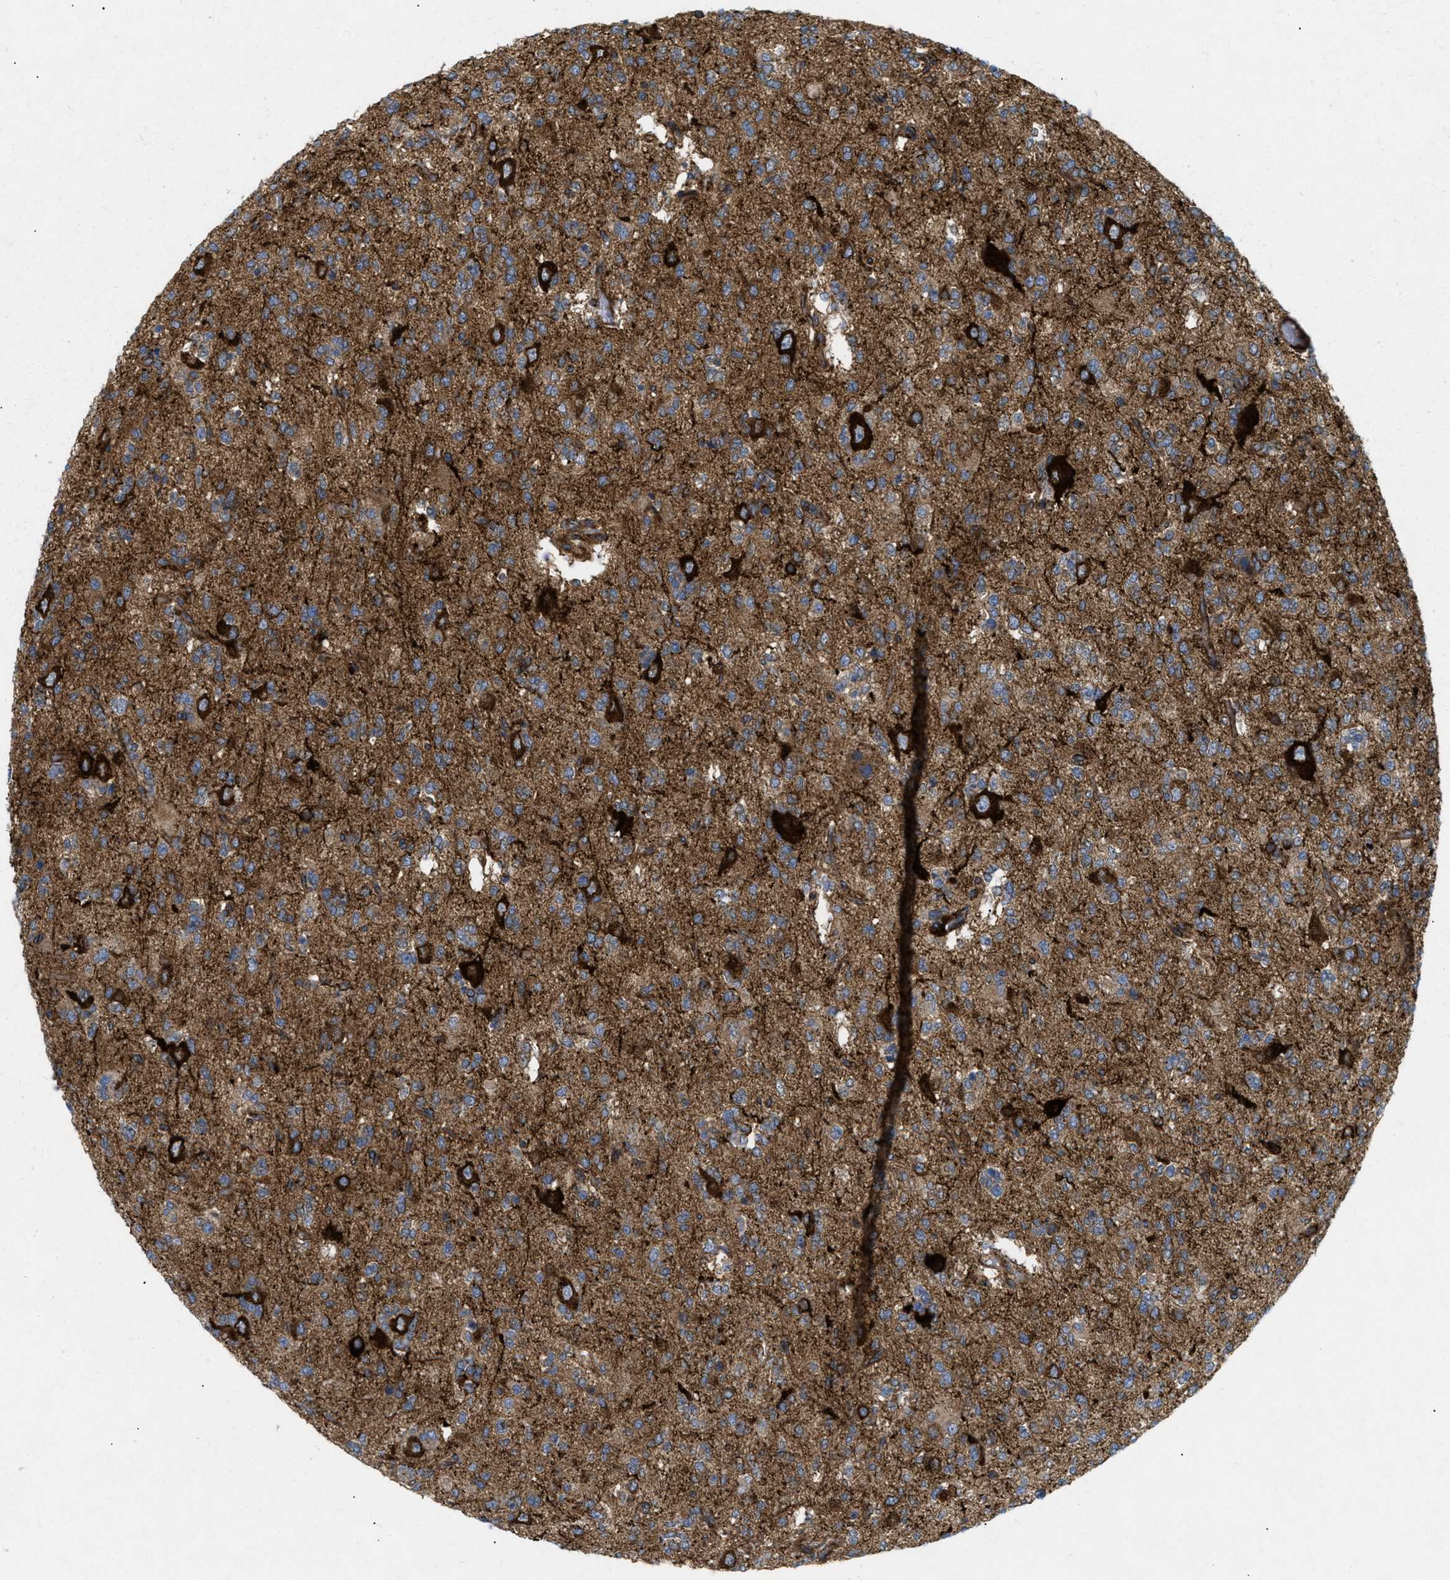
{"staining": {"intensity": "moderate", "quantity": ">75%", "location": "cytoplasmic/membranous"}, "tissue": "glioma", "cell_type": "Tumor cells", "image_type": "cancer", "snomed": [{"axis": "morphology", "description": "Glioma, malignant, Low grade"}, {"axis": "topography", "description": "Brain"}], "caption": "This is an image of IHC staining of malignant low-grade glioma, which shows moderate staining in the cytoplasmic/membranous of tumor cells.", "gene": "DCTN4", "patient": {"sex": "male", "age": 38}}